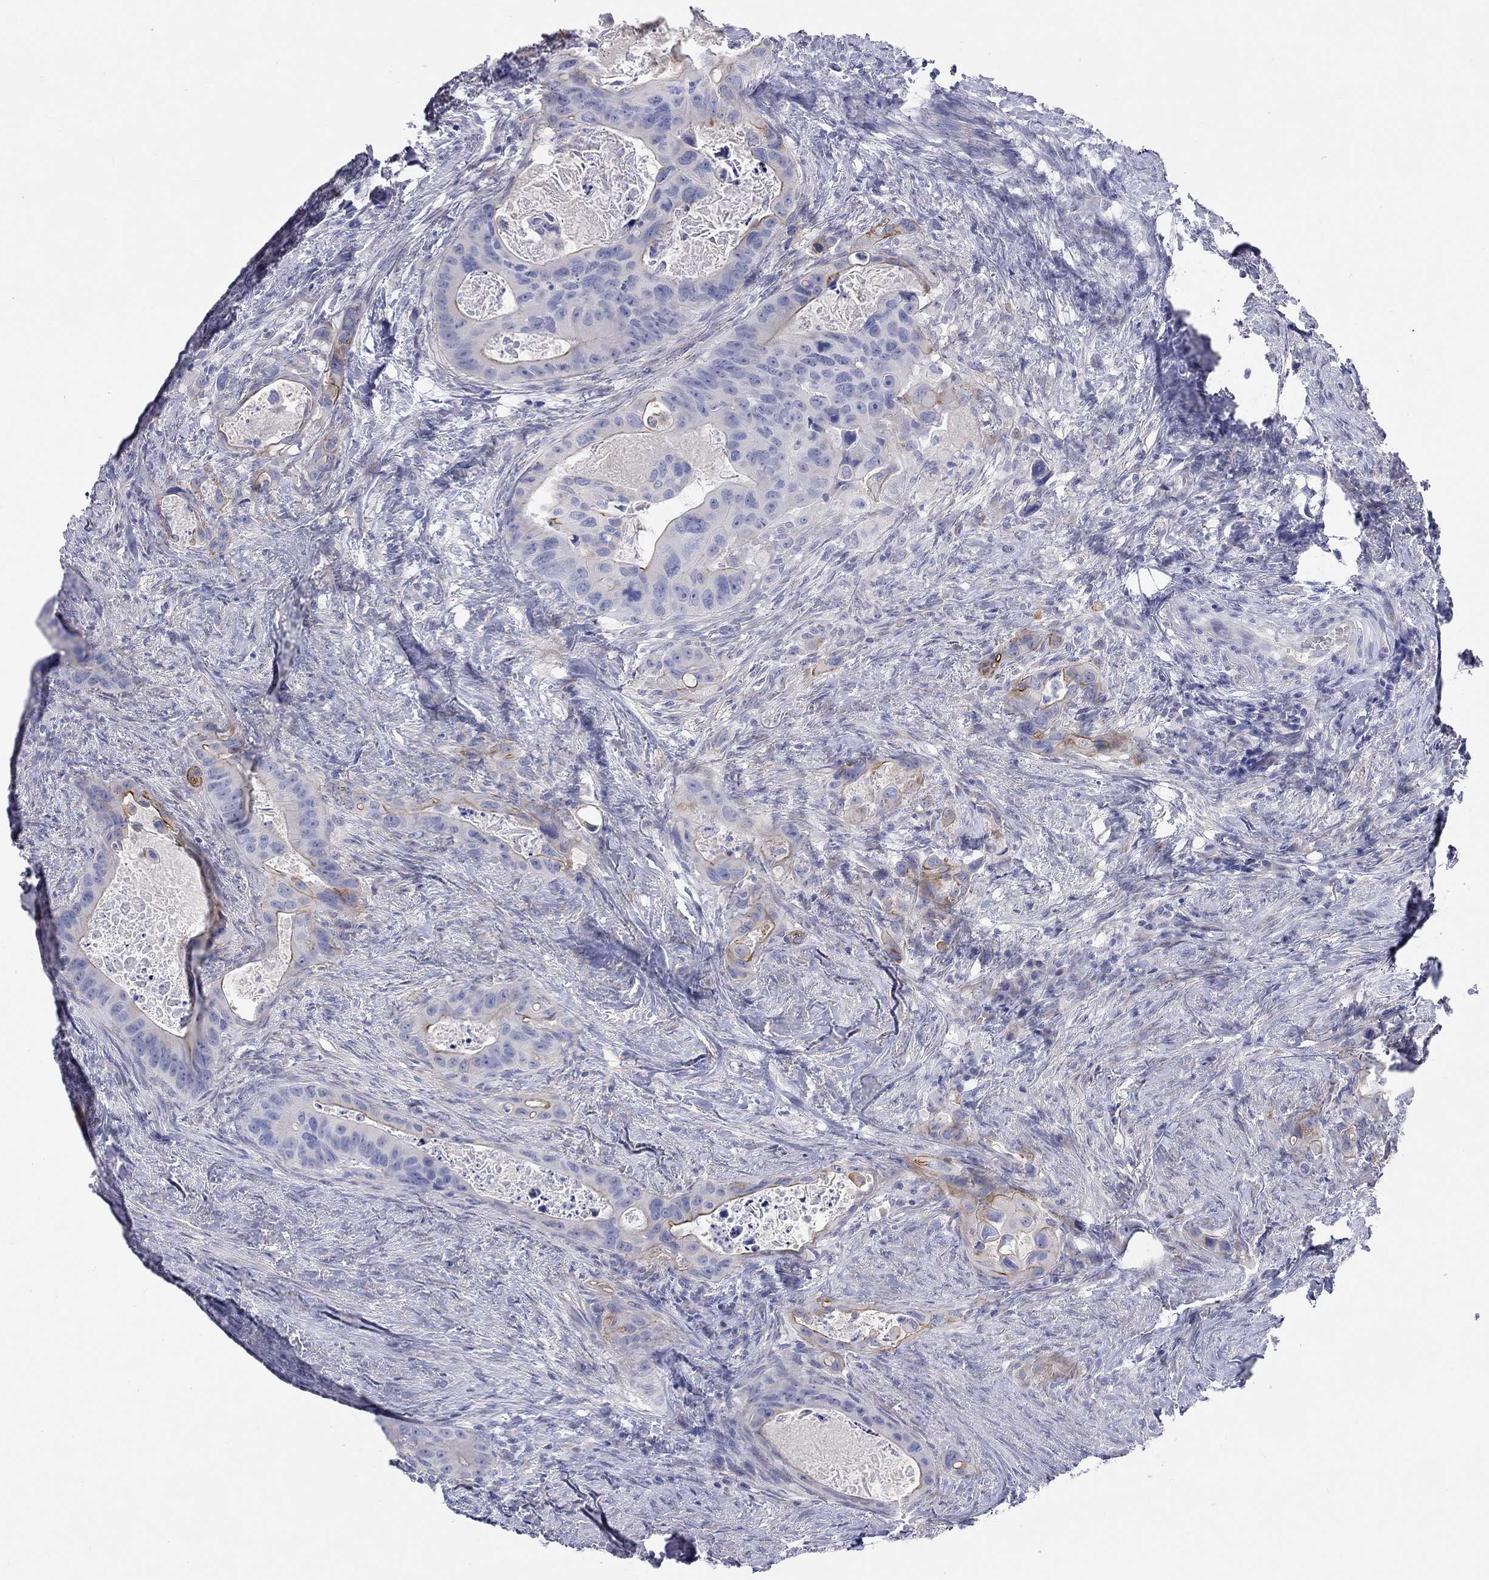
{"staining": {"intensity": "weak", "quantity": "<25%", "location": "cytoplasmic/membranous"}, "tissue": "colorectal cancer", "cell_type": "Tumor cells", "image_type": "cancer", "snomed": [{"axis": "morphology", "description": "Adenocarcinoma, NOS"}, {"axis": "topography", "description": "Rectum"}], "caption": "The photomicrograph reveals no significant expression in tumor cells of colorectal cancer.", "gene": "ST7L", "patient": {"sex": "male", "age": 64}}